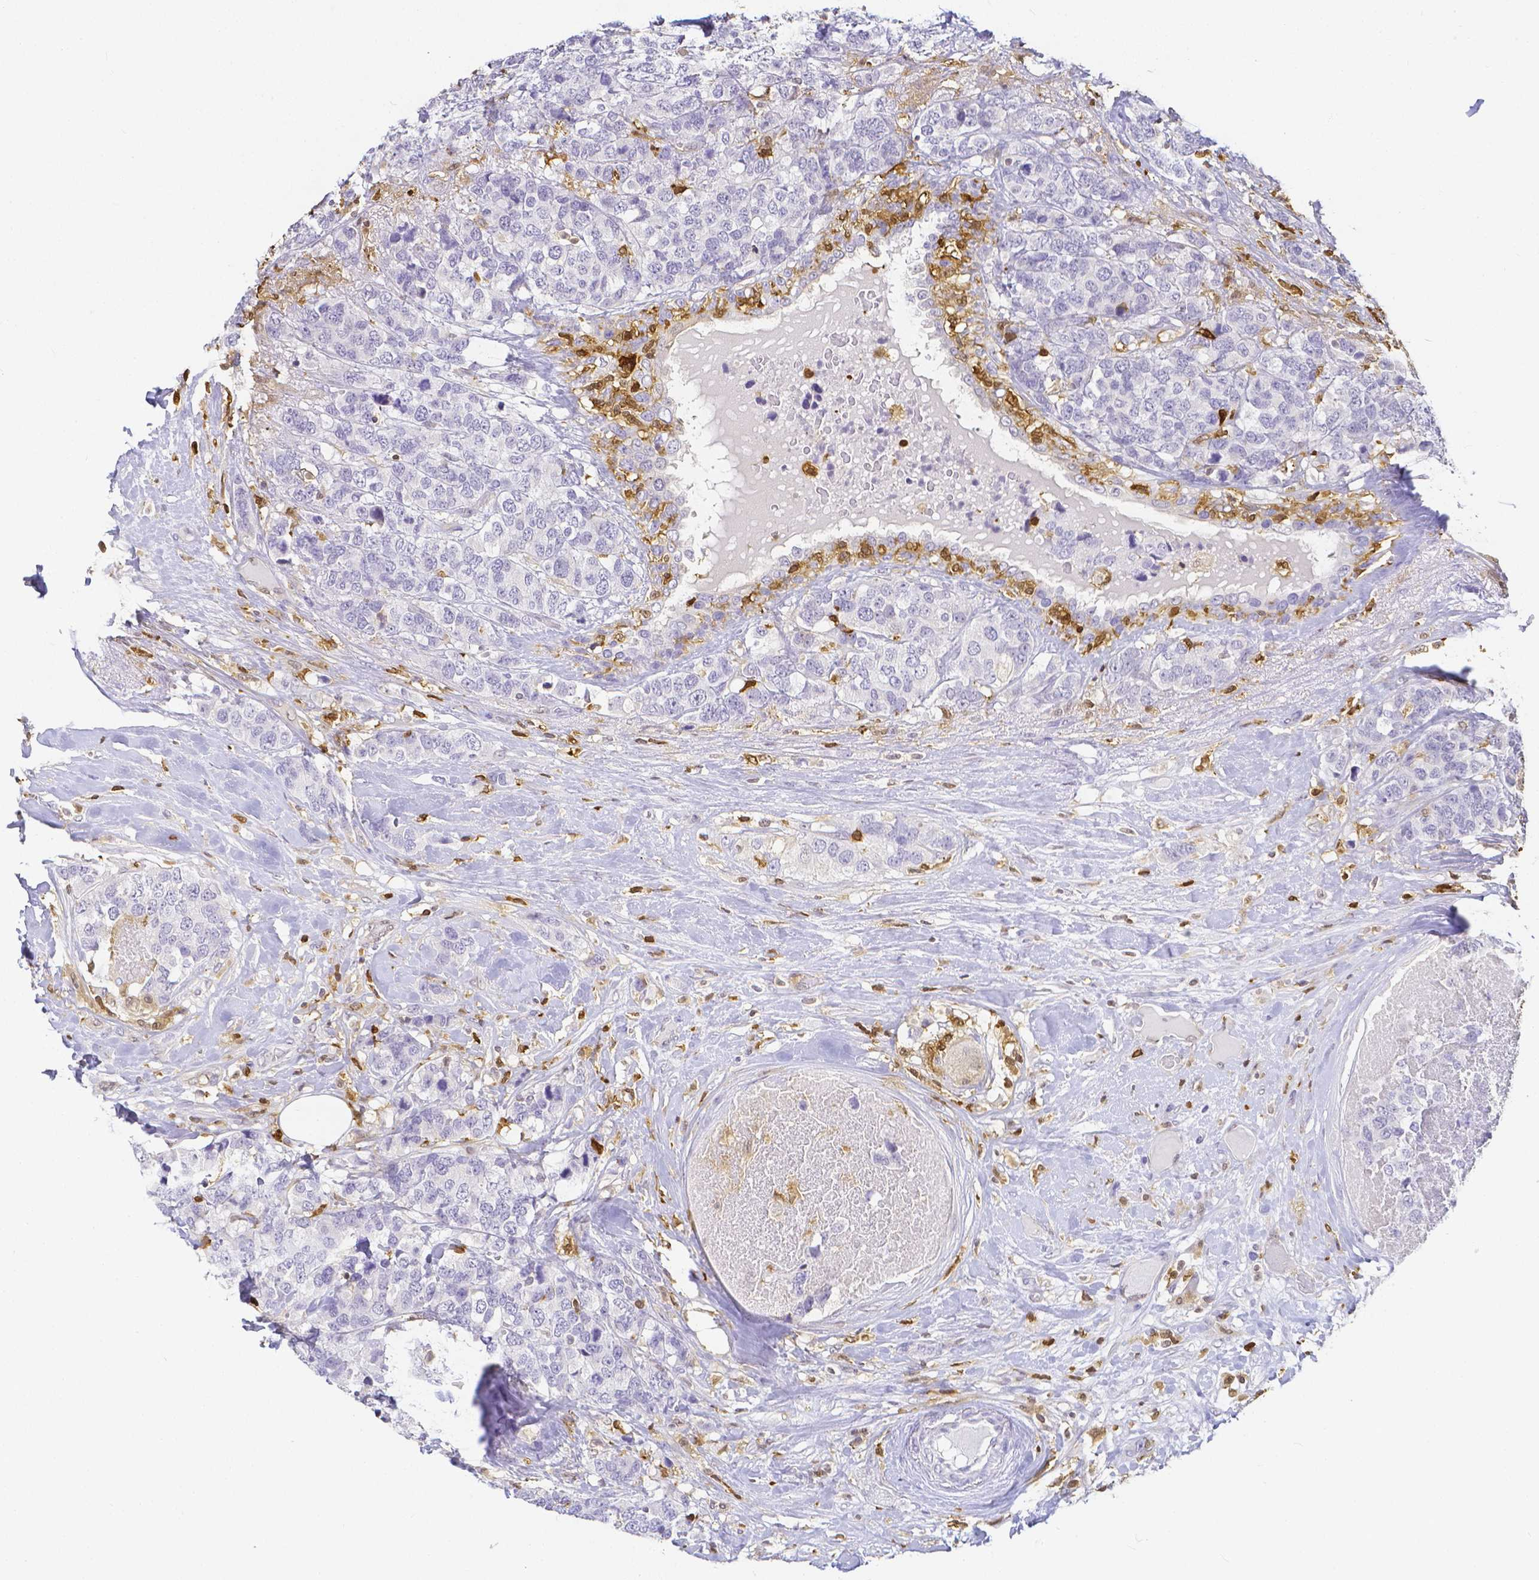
{"staining": {"intensity": "negative", "quantity": "none", "location": "none"}, "tissue": "breast cancer", "cell_type": "Tumor cells", "image_type": "cancer", "snomed": [{"axis": "morphology", "description": "Lobular carcinoma"}, {"axis": "topography", "description": "Breast"}], "caption": "A photomicrograph of human breast cancer is negative for staining in tumor cells.", "gene": "COTL1", "patient": {"sex": "female", "age": 59}}